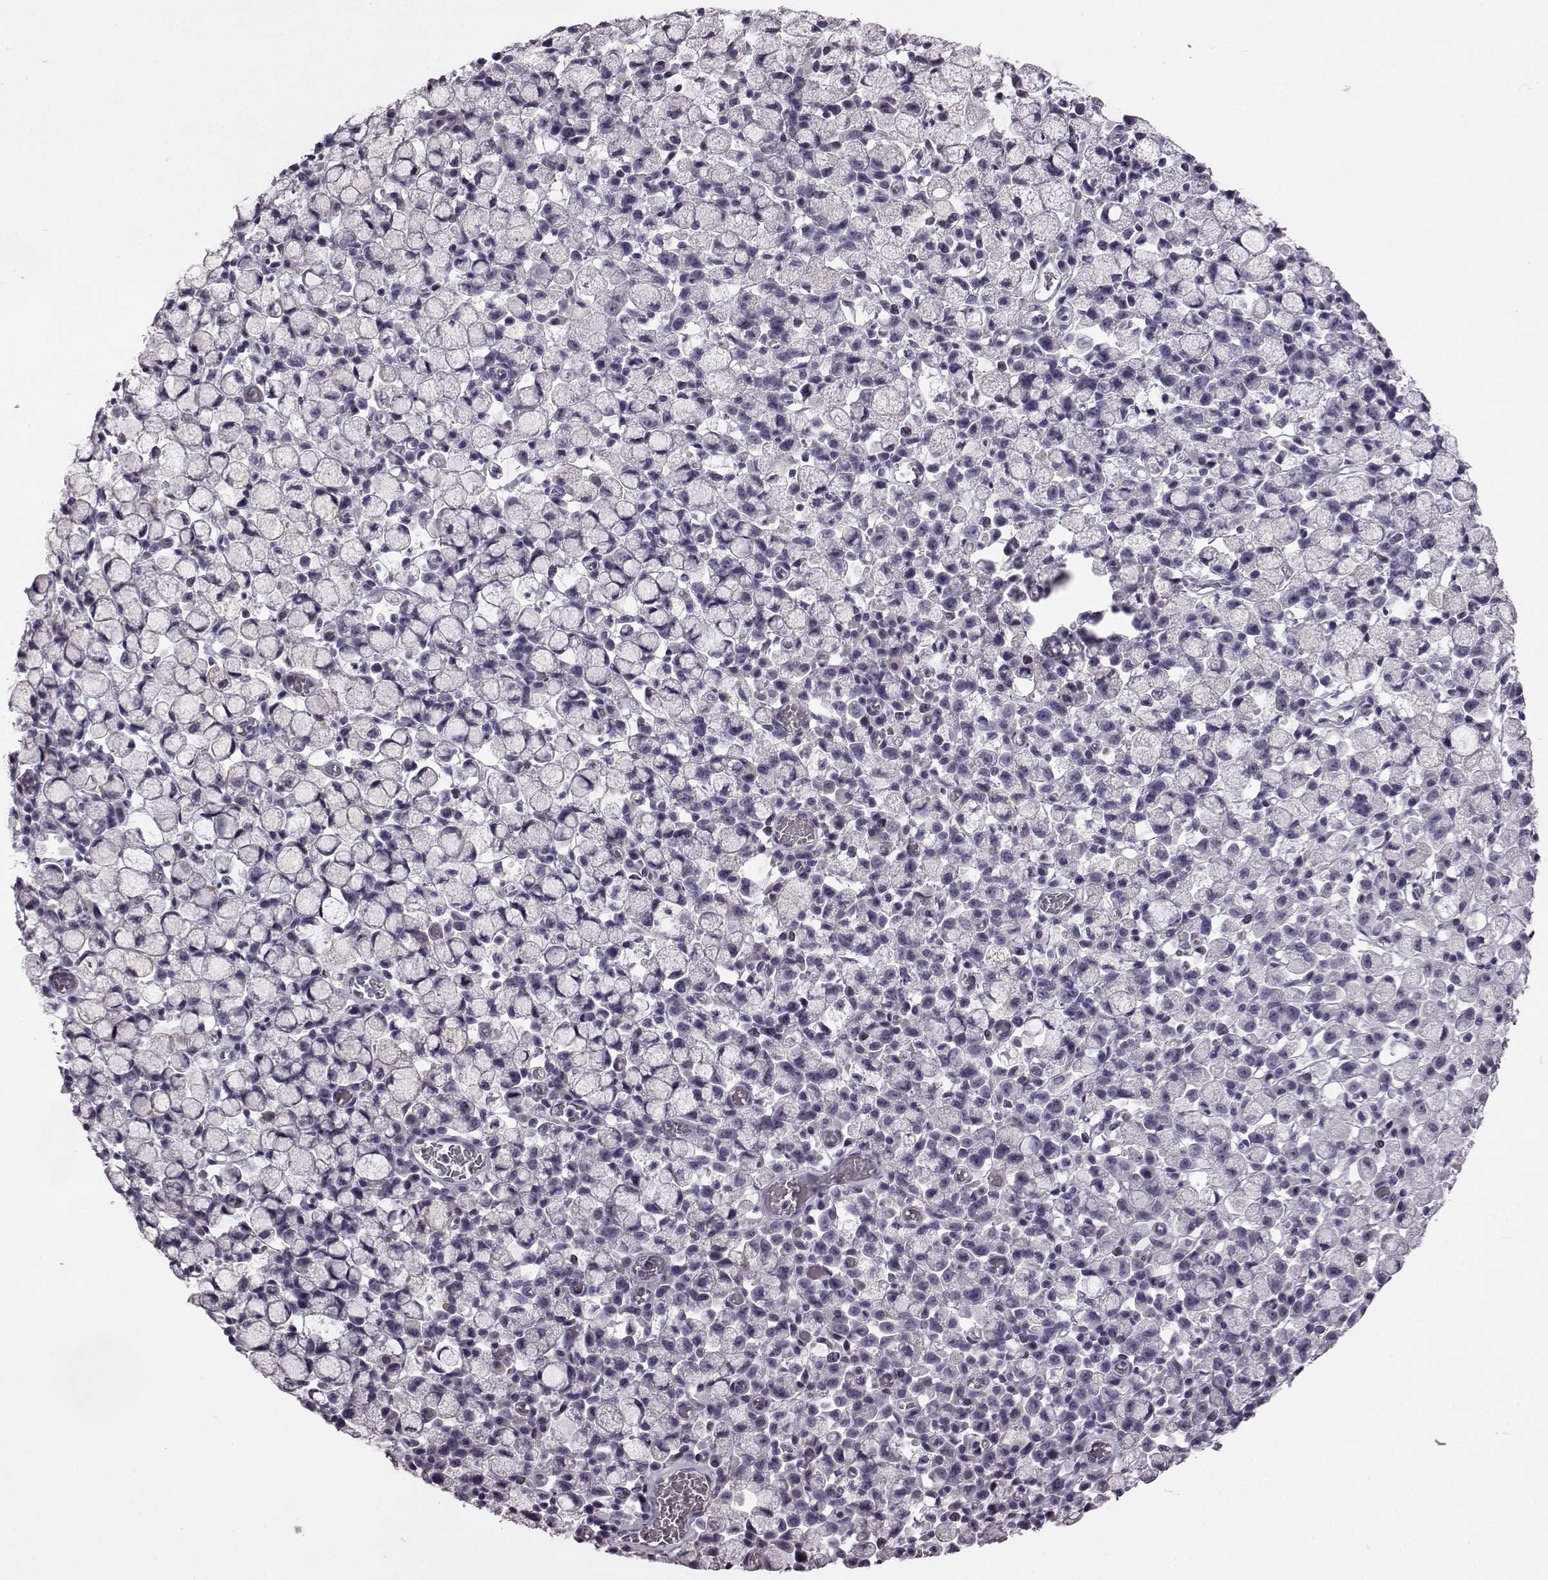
{"staining": {"intensity": "negative", "quantity": "none", "location": "none"}, "tissue": "stomach cancer", "cell_type": "Tumor cells", "image_type": "cancer", "snomed": [{"axis": "morphology", "description": "Adenocarcinoma, NOS"}, {"axis": "topography", "description": "Stomach"}], "caption": "An immunohistochemistry (IHC) image of stomach adenocarcinoma is shown. There is no staining in tumor cells of stomach adenocarcinoma.", "gene": "ODAD4", "patient": {"sex": "male", "age": 58}}